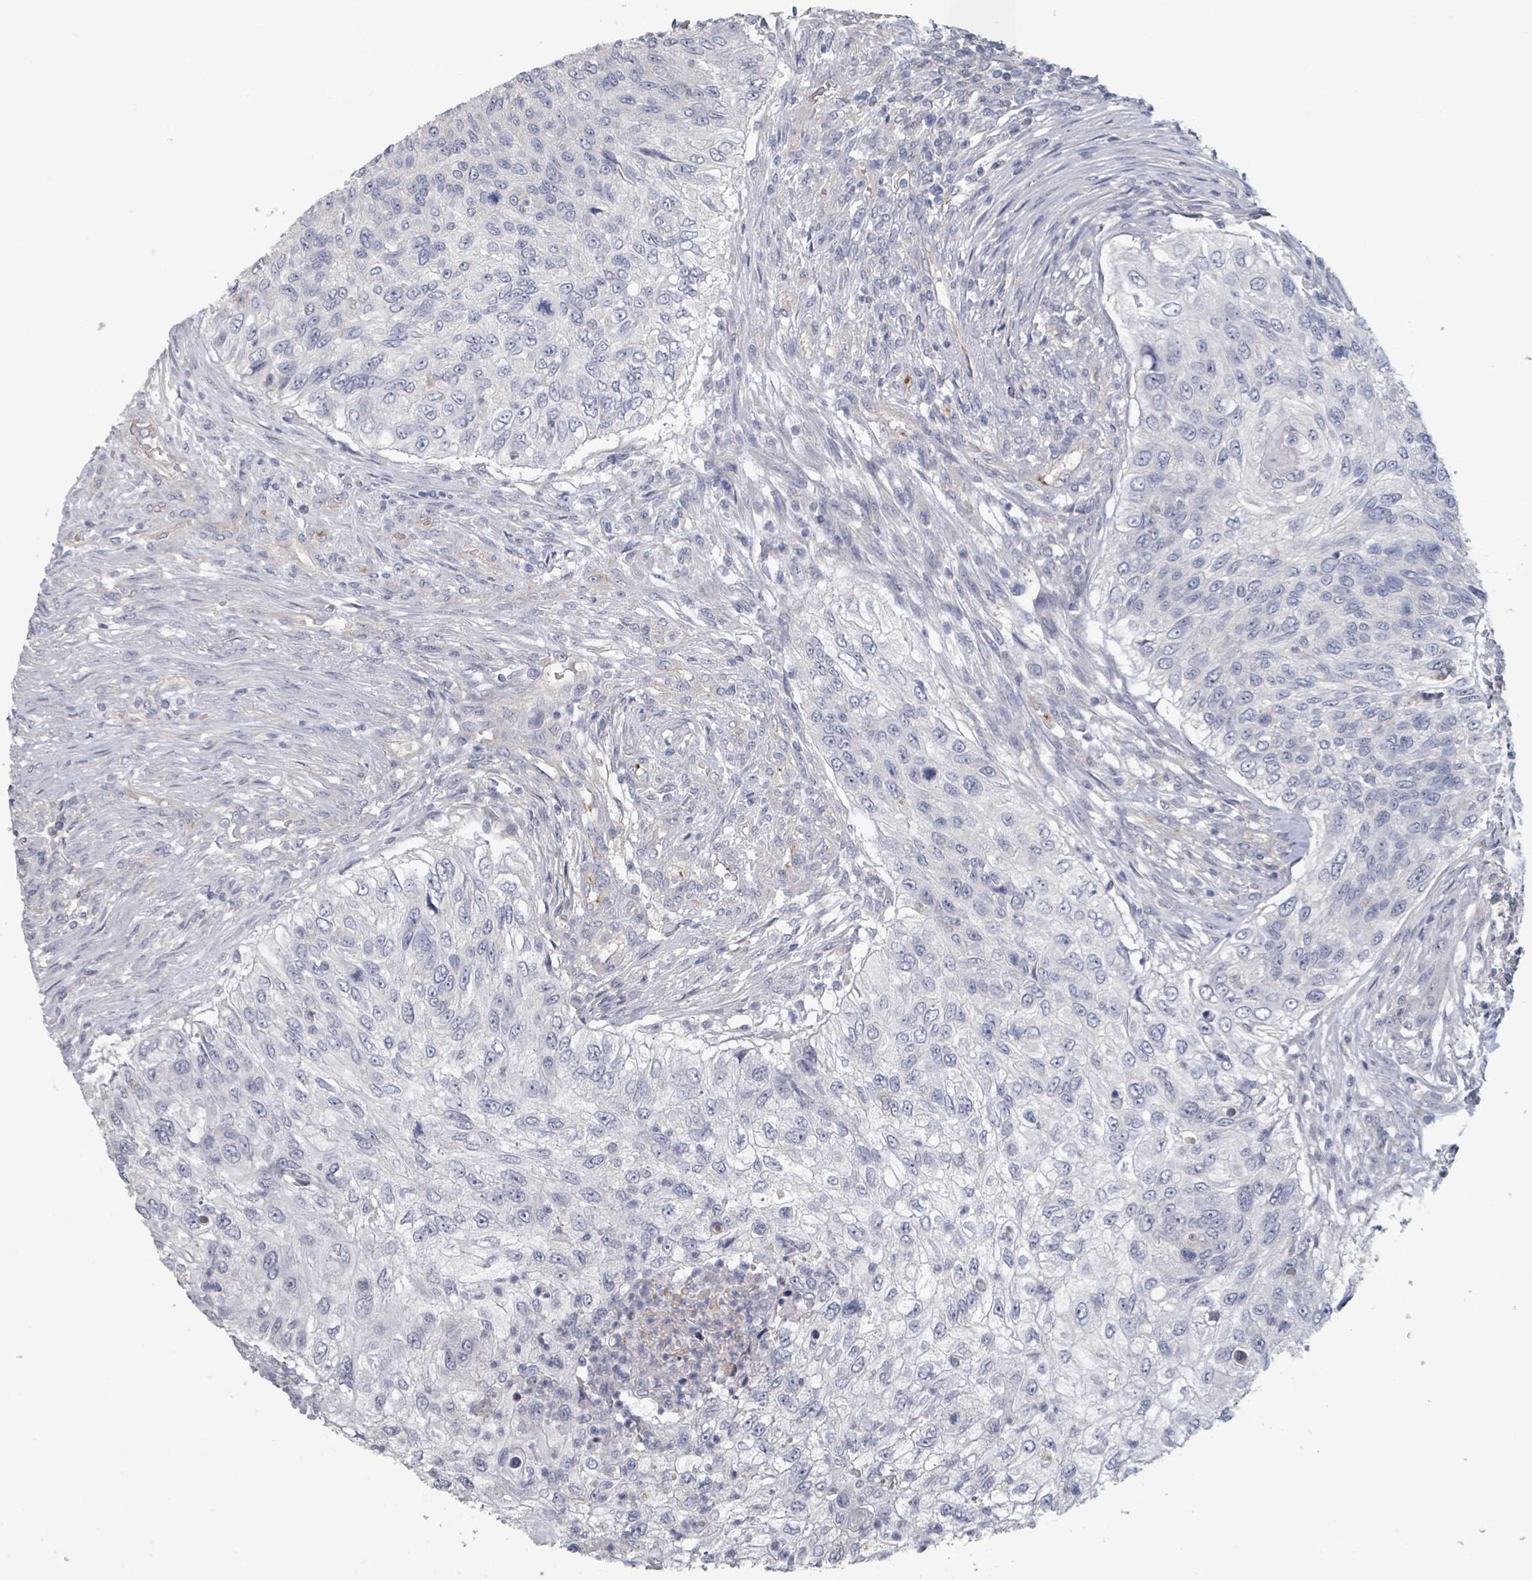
{"staining": {"intensity": "negative", "quantity": "none", "location": "none"}, "tissue": "urothelial cancer", "cell_type": "Tumor cells", "image_type": "cancer", "snomed": [{"axis": "morphology", "description": "Urothelial carcinoma, High grade"}, {"axis": "topography", "description": "Urinary bladder"}], "caption": "Immunohistochemistry (IHC) image of neoplastic tissue: human urothelial cancer stained with DAB reveals no significant protein expression in tumor cells.", "gene": "PLAUR", "patient": {"sex": "female", "age": 60}}